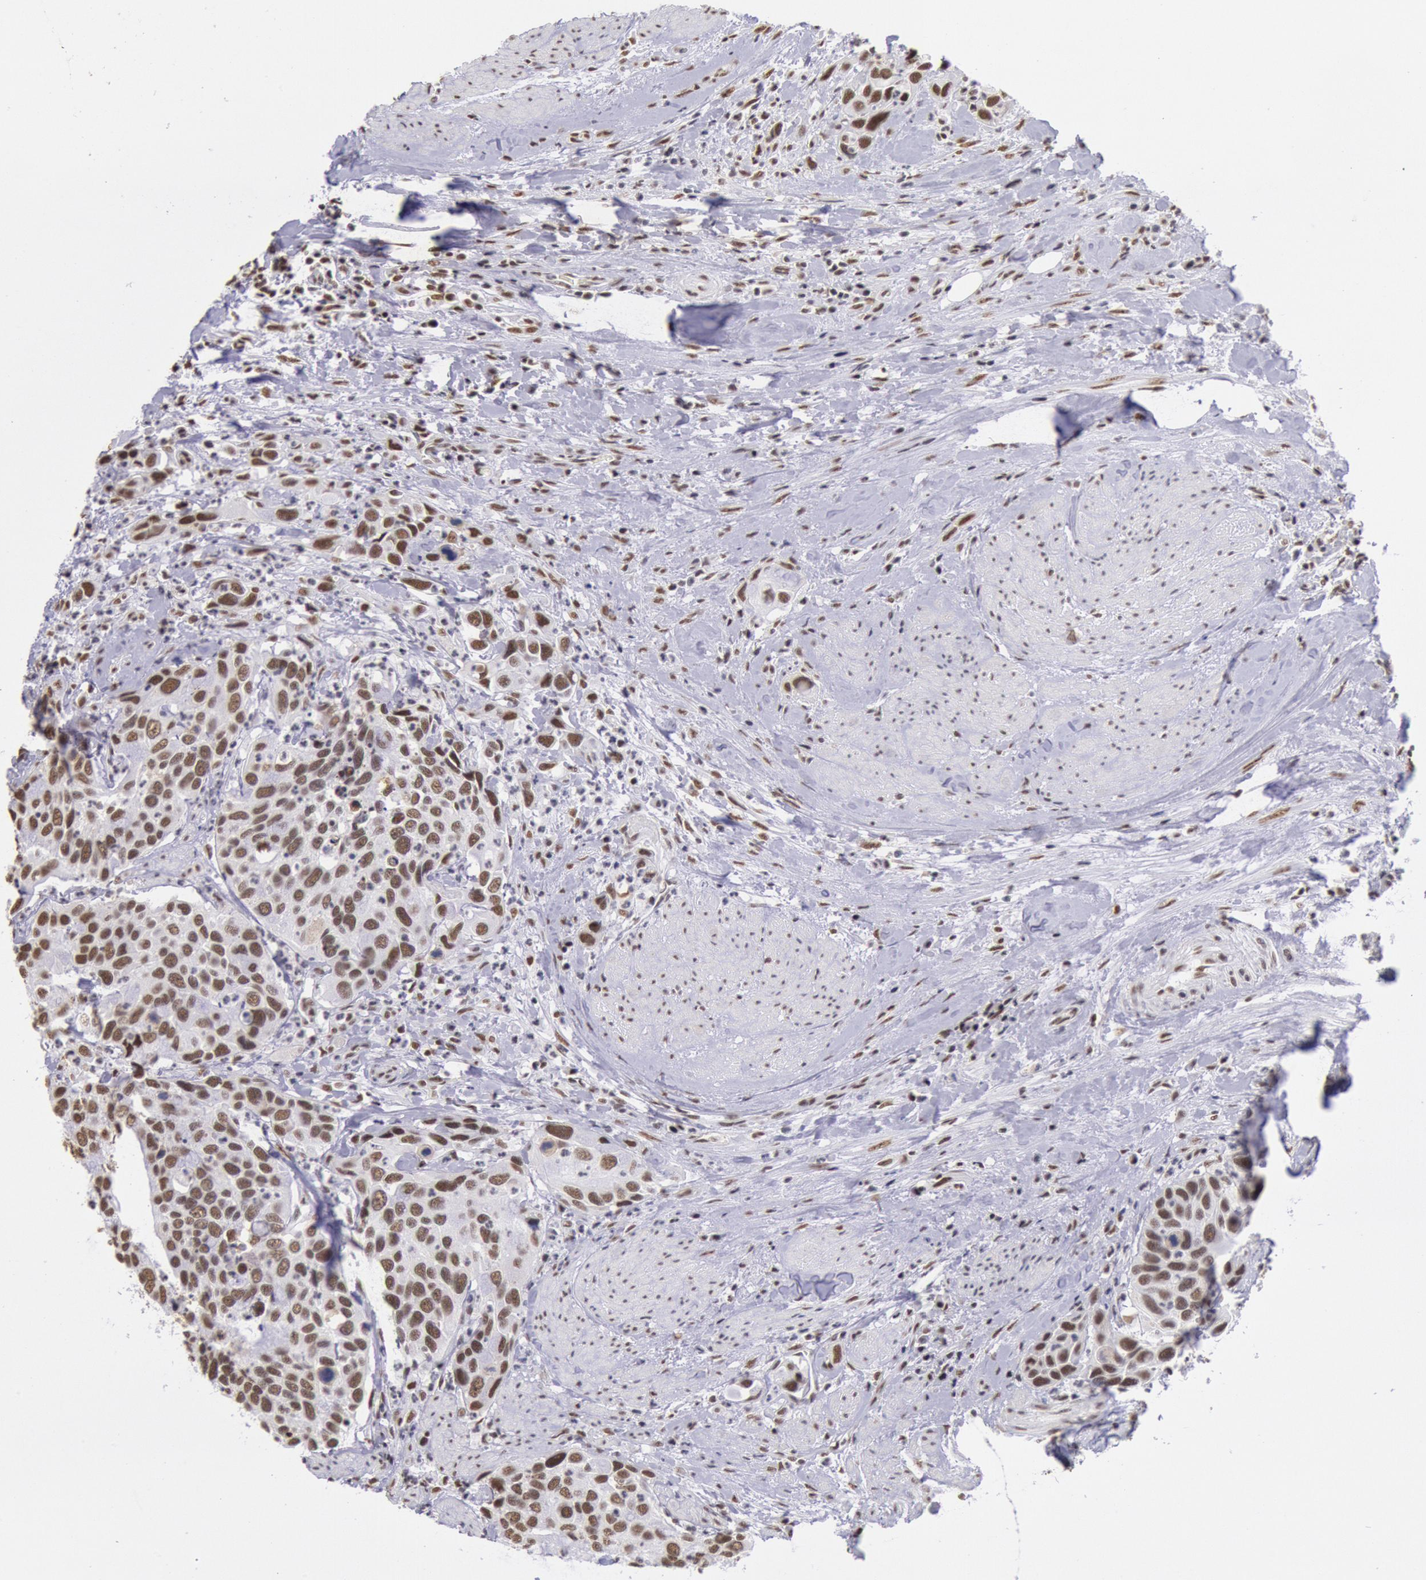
{"staining": {"intensity": "moderate", "quantity": ">75%", "location": "nuclear"}, "tissue": "urothelial cancer", "cell_type": "Tumor cells", "image_type": "cancer", "snomed": [{"axis": "morphology", "description": "Urothelial carcinoma, High grade"}, {"axis": "topography", "description": "Urinary bladder"}], "caption": "High-grade urothelial carcinoma was stained to show a protein in brown. There is medium levels of moderate nuclear staining in approximately >75% of tumor cells.", "gene": "SNRPD3", "patient": {"sex": "male", "age": 66}}